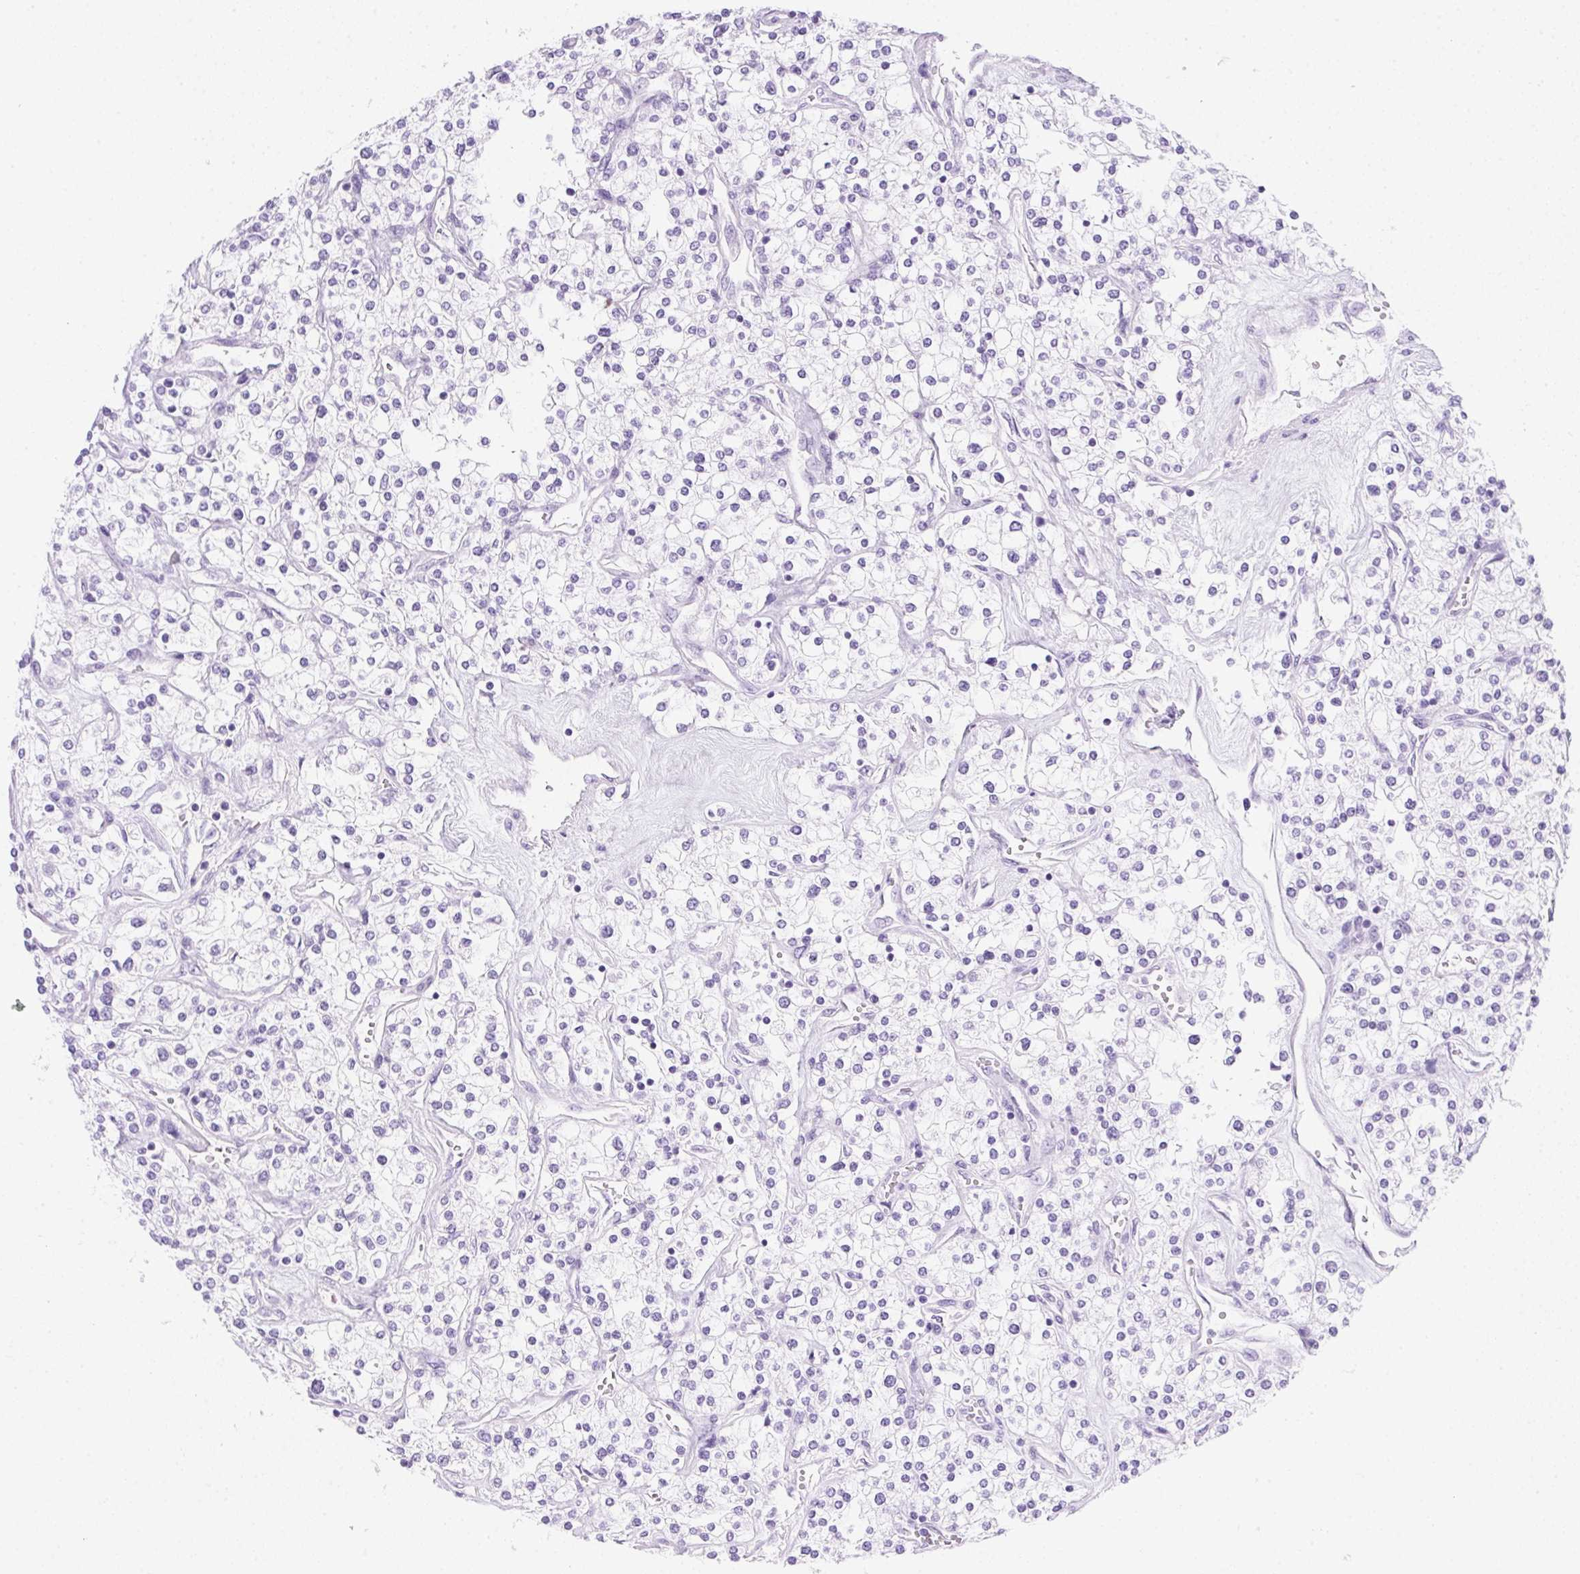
{"staining": {"intensity": "negative", "quantity": "none", "location": "none"}, "tissue": "renal cancer", "cell_type": "Tumor cells", "image_type": "cancer", "snomed": [{"axis": "morphology", "description": "Adenocarcinoma, NOS"}, {"axis": "topography", "description": "Kidney"}], "caption": "Immunohistochemistry (IHC) of human renal cancer (adenocarcinoma) demonstrates no positivity in tumor cells. Nuclei are stained in blue.", "gene": "SPACA5B", "patient": {"sex": "male", "age": 80}}